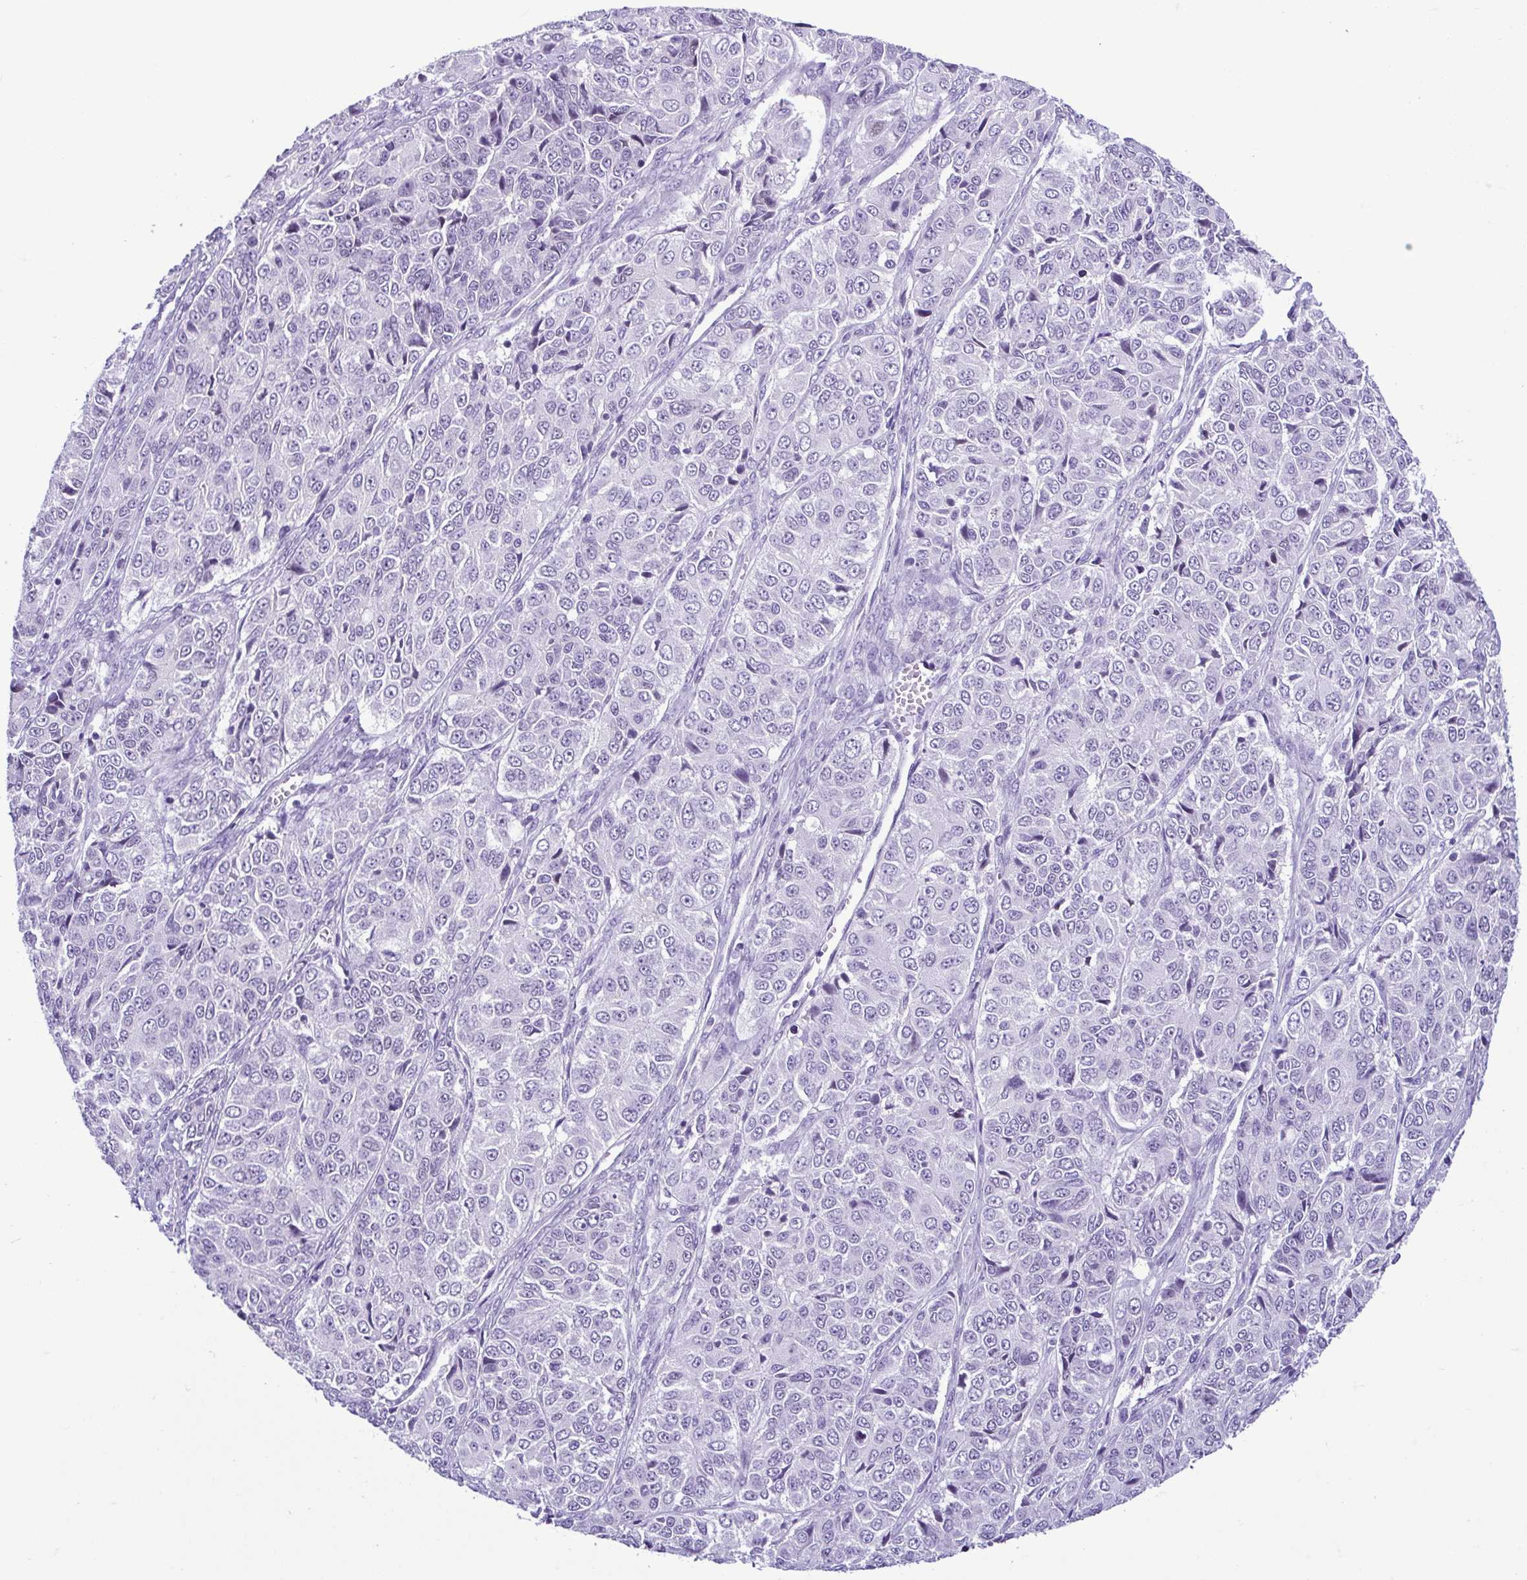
{"staining": {"intensity": "negative", "quantity": "none", "location": "none"}, "tissue": "ovarian cancer", "cell_type": "Tumor cells", "image_type": "cancer", "snomed": [{"axis": "morphology", "description": "Carcinoma, endometroid"}, {"axis": "topography", "description": "Ovary"}], "caption": "DAB (3,3'-diaminobenzidine) immunohistochemical staining of ovarian endometroid carcinoma demonstrates no significant expression in tumor cells. (DAB (3,3'-diaminobenzidine) immunohistochemistry visualized using brightfield microscopy, high magnification).", "gene": "SPATA16", "patient": {"sex": "female", "age": 51}}